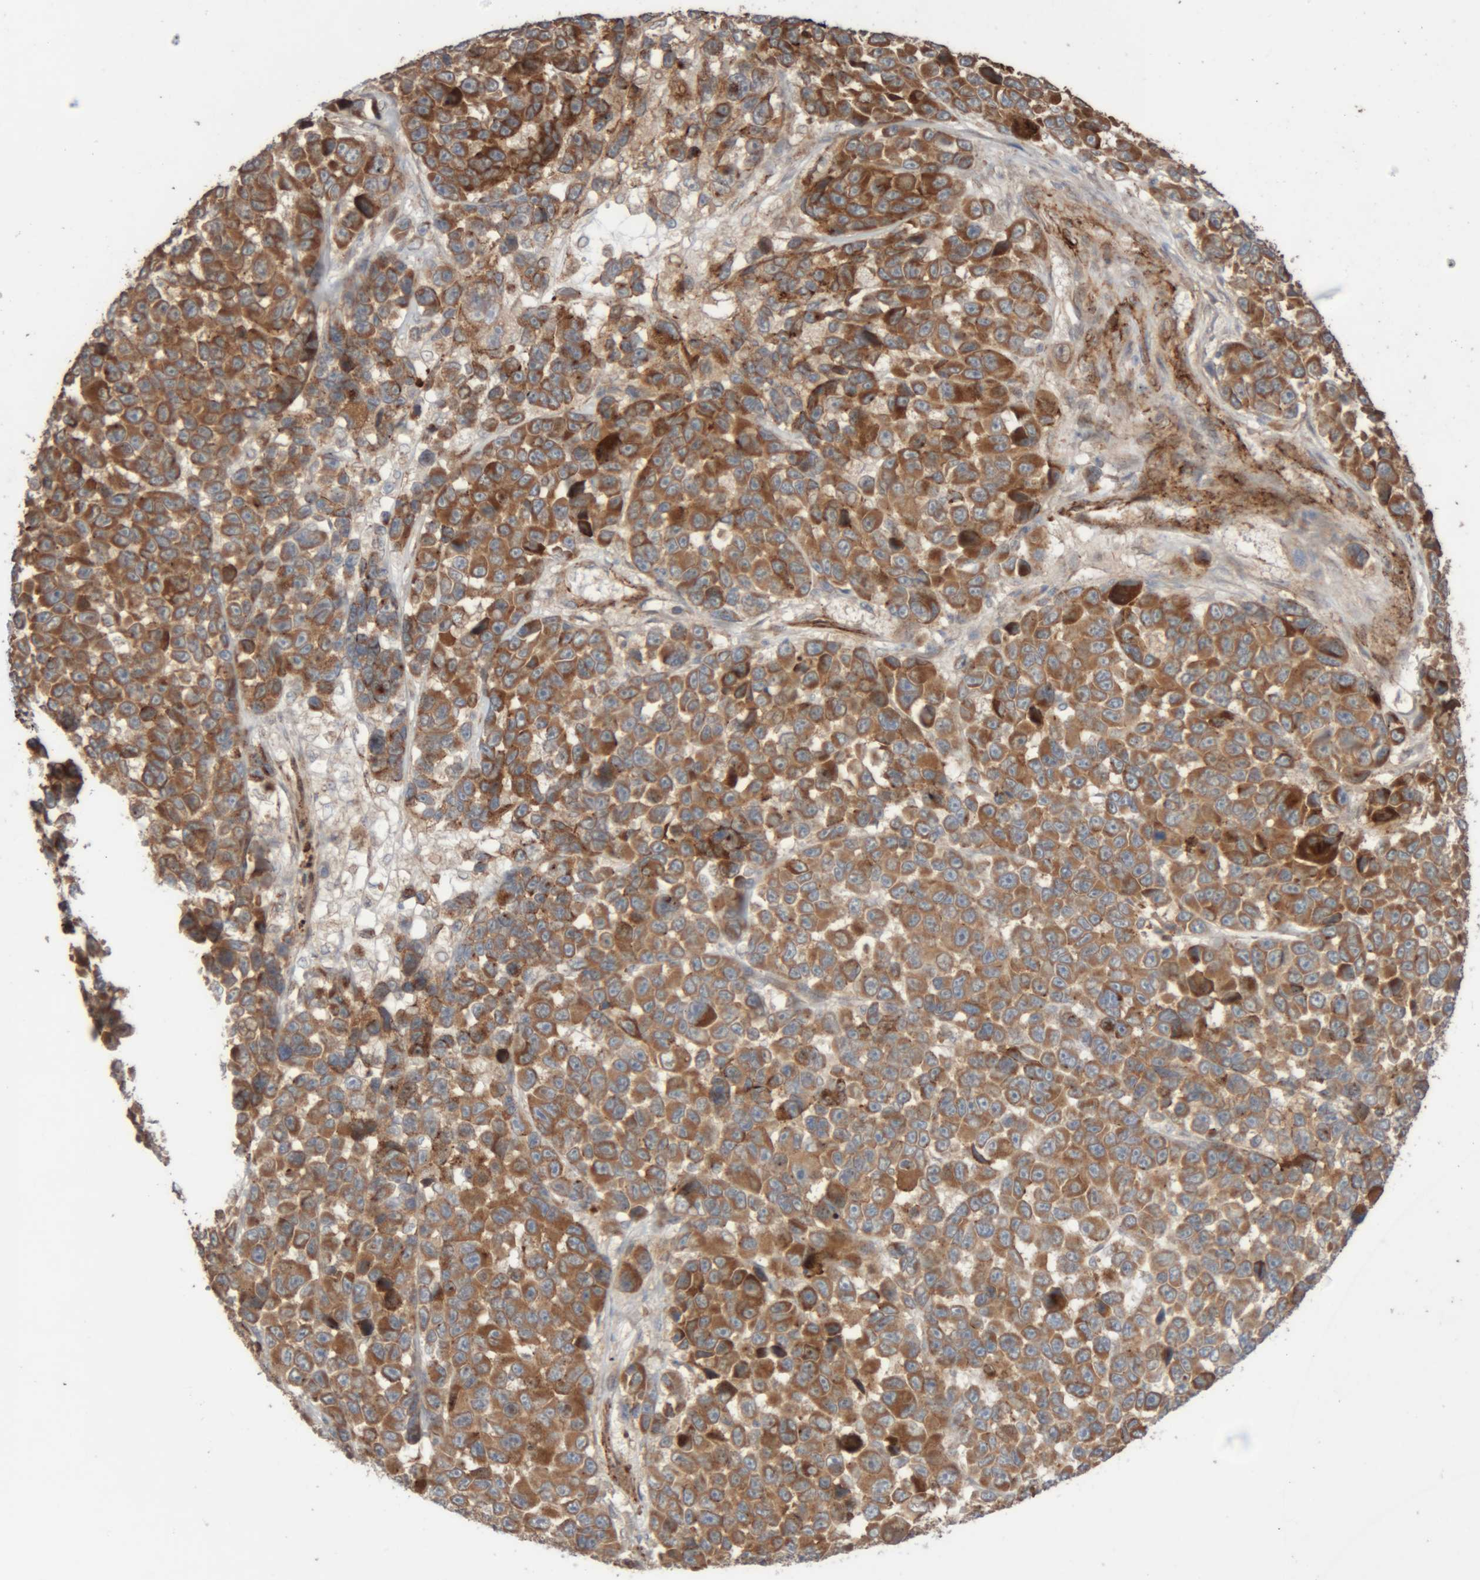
{"staining": {"intensity": "moderate", "quantity": ">75%", "location": "cytoplasmic/membranous"}, "tissue": "melanoma", "cell_type": "Tumor cells", "image_type": "cancer", "snomed": [{"axis": "morphology", "description": "Malignant melanoma, NOS"}, {"axis": "topography", "description": "Skin"}], "caption": "IHC staining of melanoma, which reveals medium levels of moderate cytoplasmic/membranous expression in about >75% of tumor cells indicating moderate cytoplasmic/membranous protein positivity. The staining was performed using DAB (3,3'-diaminobenzidine) (brown) for protein detection and nuclei were counterstained in hematoxylin (blue).", "gene": "RAB32", "patient": {"sex": "male", "age": 53}}